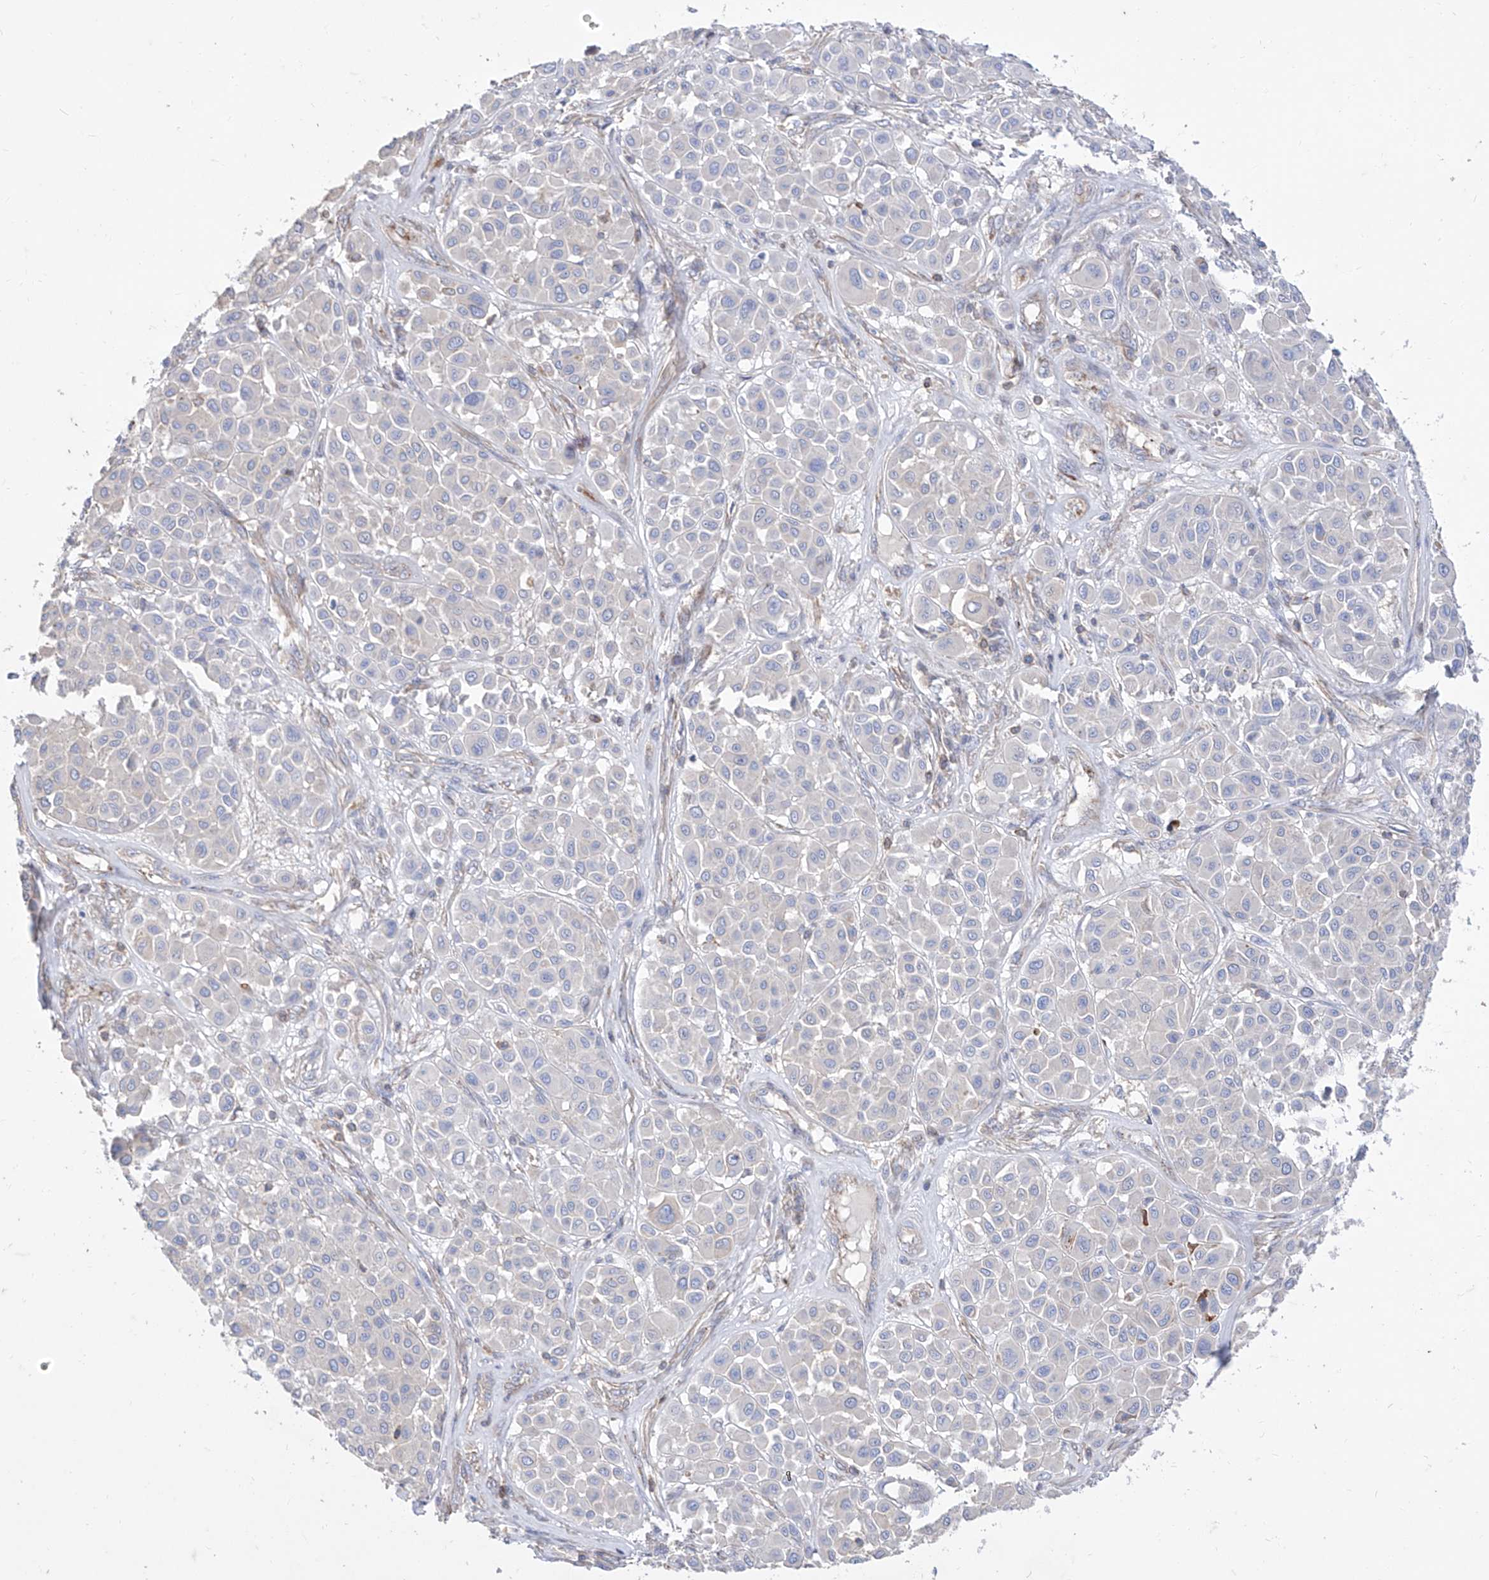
{"staining": {"intensity": "negative", "quantity": "none", "location": "none"}, "tissue": "melanoma", "cell_type": "Tumor cells", "image_type": "cancer", "snomed": [{"axis": "morphology", "description": "Malignant melanoma, Metastatic site"}, {"axis": "topography", "description": "Soft tissue"}], "caption": "DAB (3,3'-diaminobenzidine) immunohistochemical staining of melanoma shows no significant positivity in tumor cells.", "gene": "C1orf74", "patient": {"sex": "male", "age": 41}}